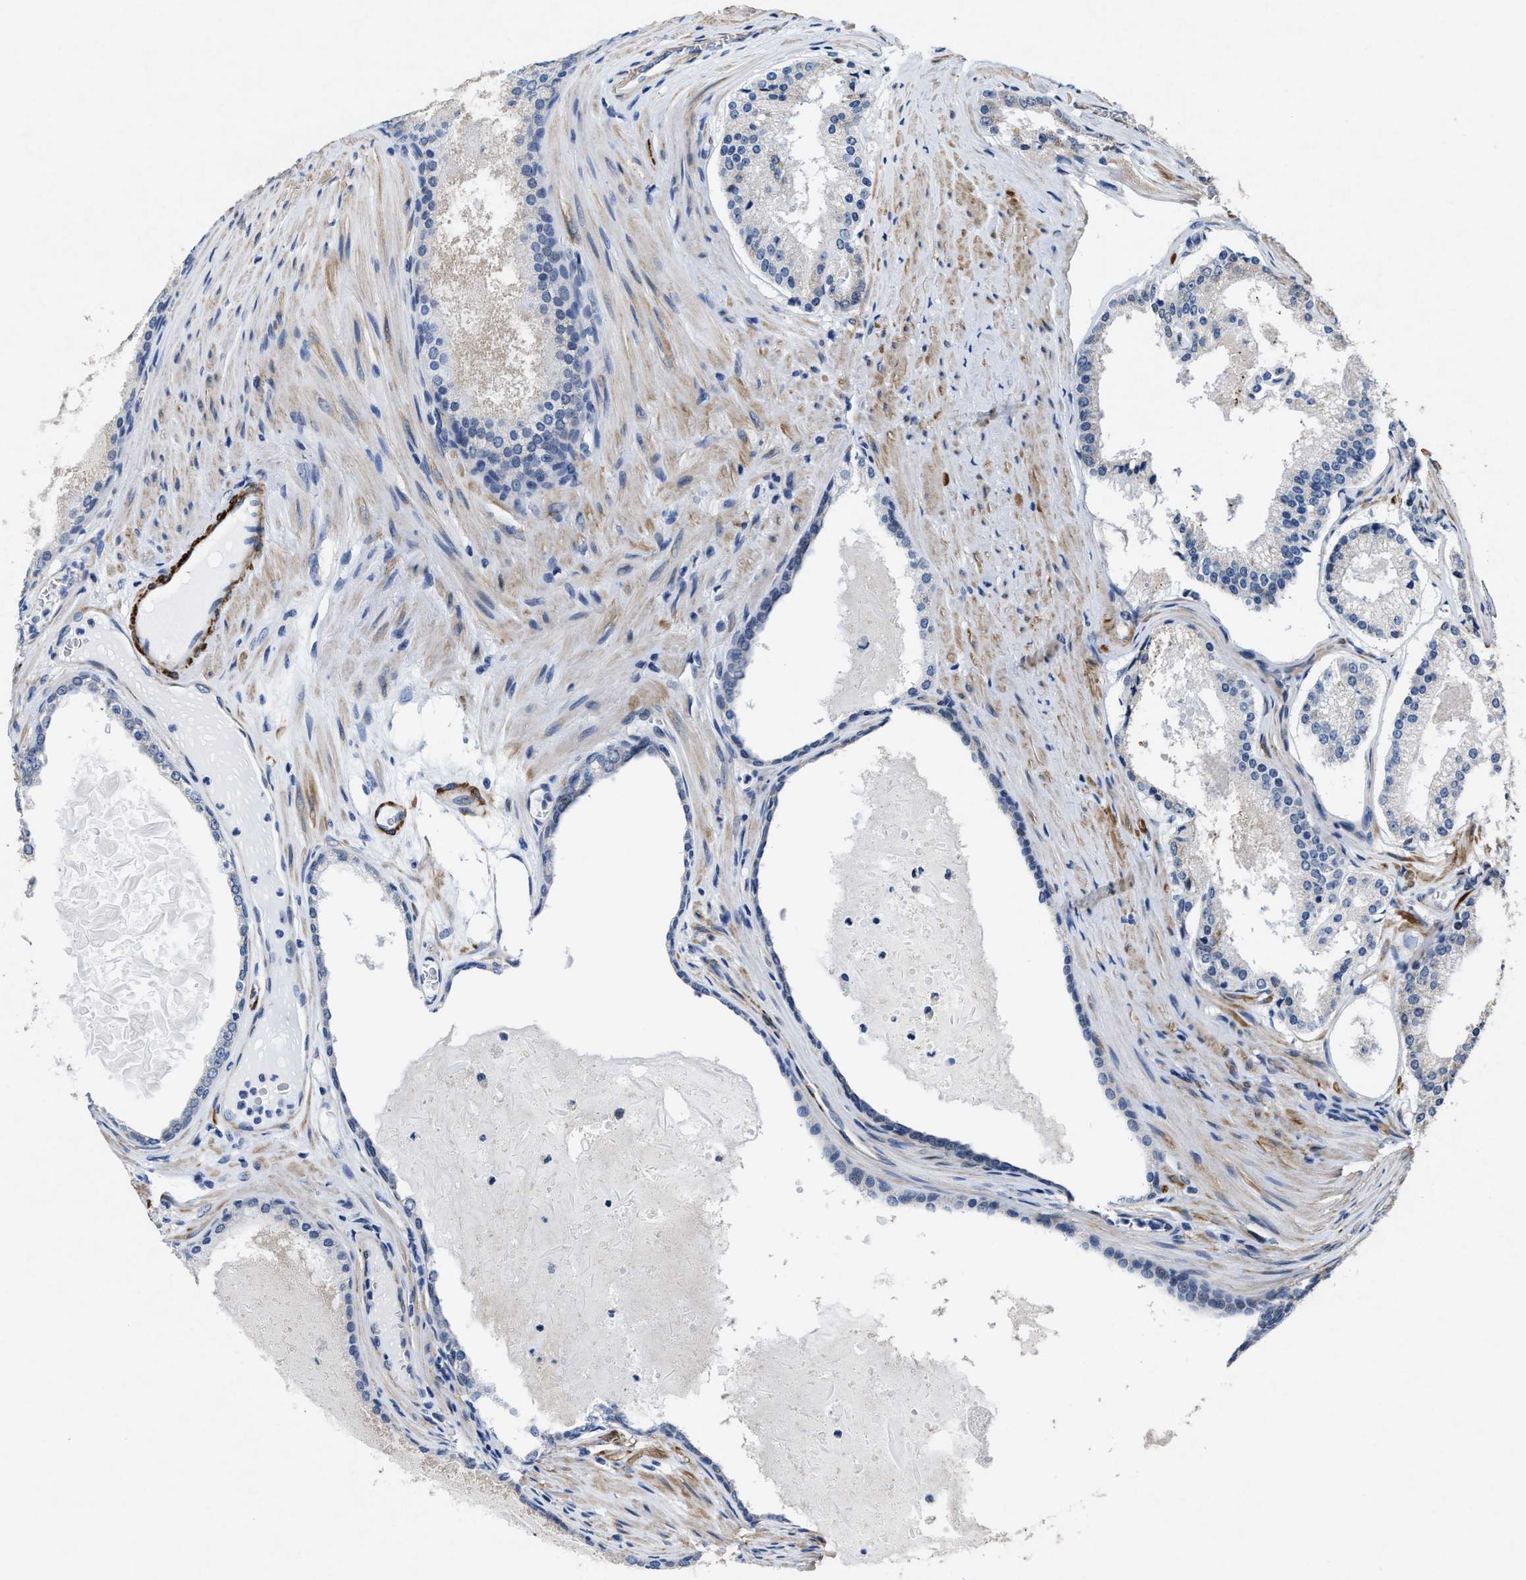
{"staining": {"intensity": "negative", "quantity": "none", "location": "none"}, "tissue": "prostate cancer", "cell_type": "Tumor cells", "image_type": "cancer", "snomed": [{"axis": "morphology", "description": "Adenocarcinoma, Low grade"}, {"axis": "topography", "description": "Prostate"}], "caption": "Immunohistochemistry (IHC) of human prostate low-grade adenocarcinoma demonstrates no positivity in tumor cells.", "gene": "ID3", "patient": {"sex": "male", "age": 70}}